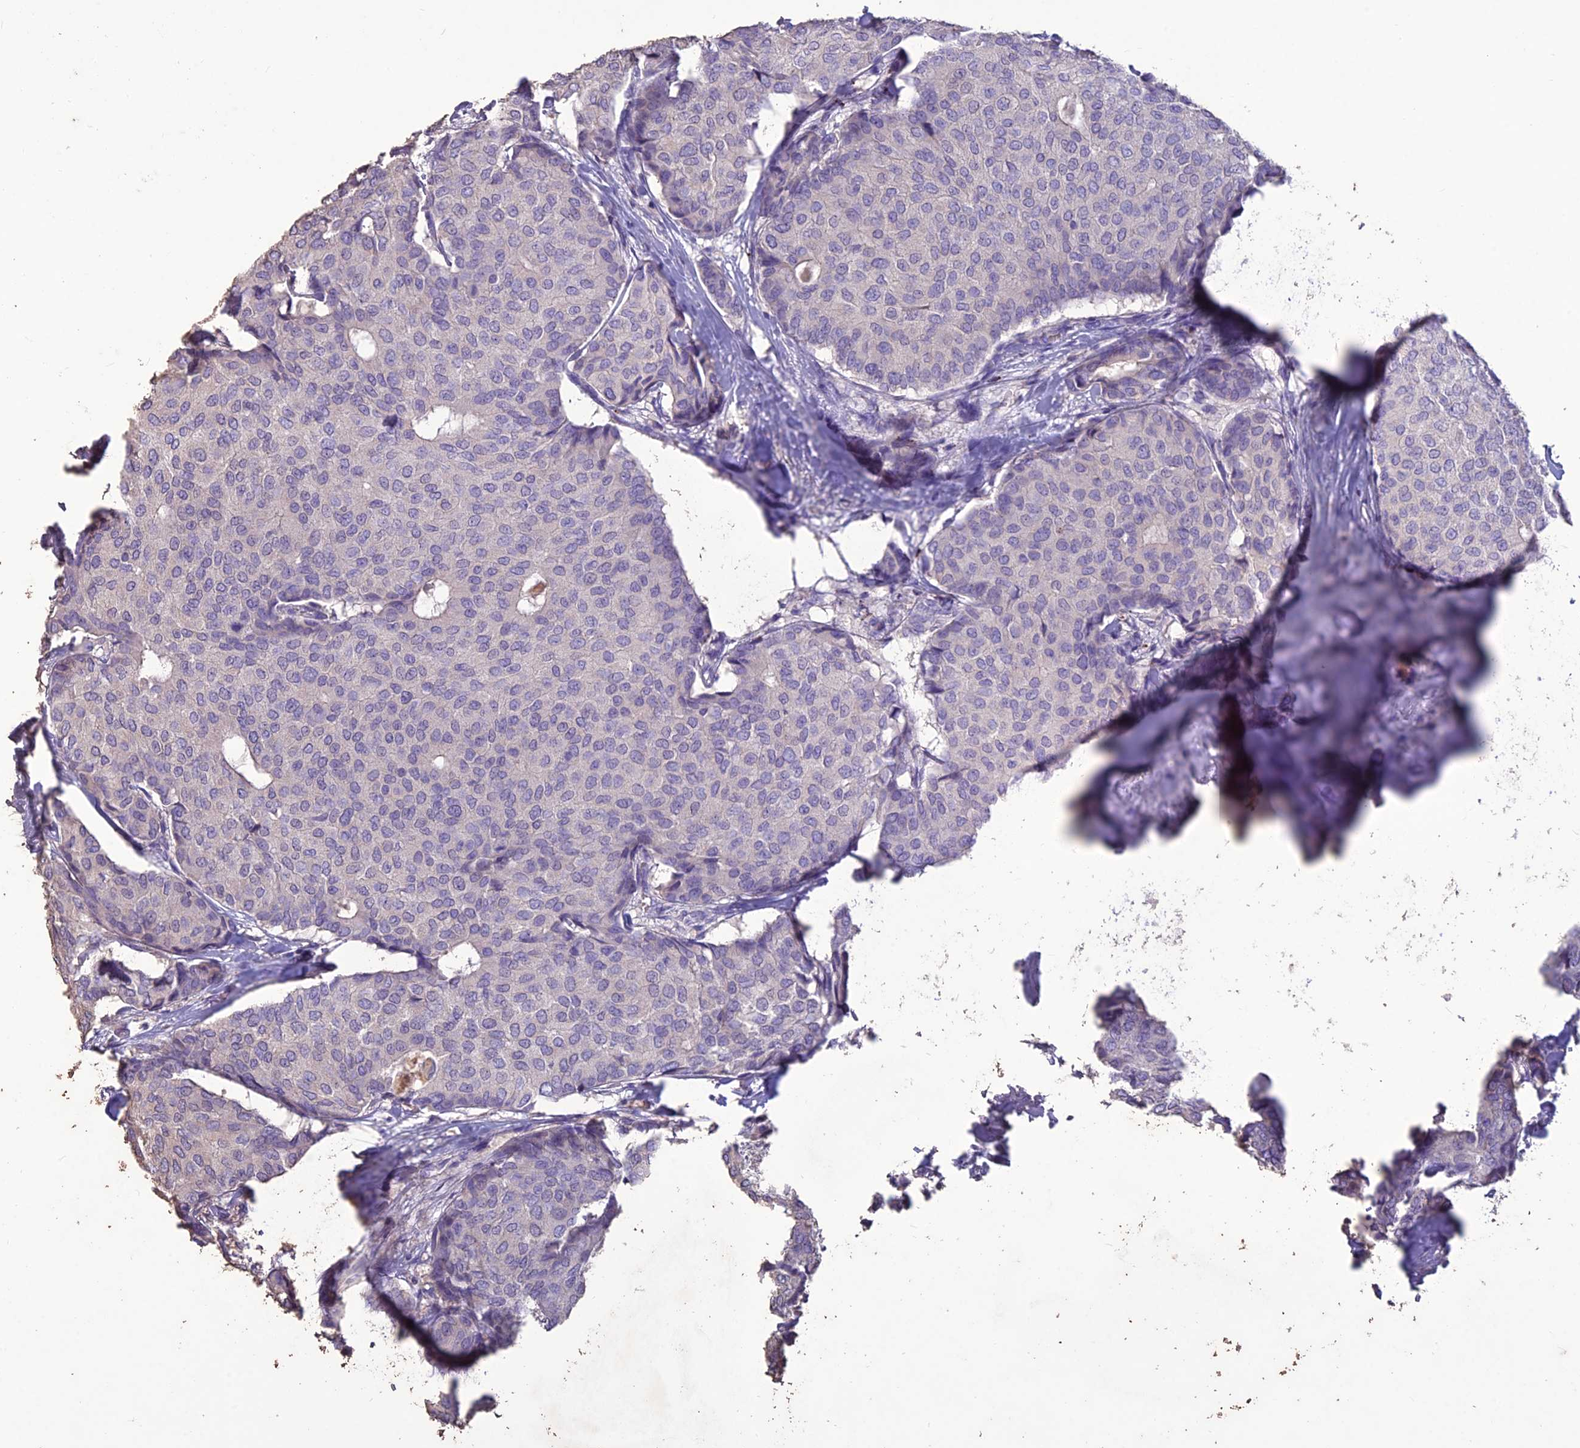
{"staining": {"intensity": "negative", "quantity": "none", "location": "none"}, "tissue": "breast cancer", "cell_type": "Tumor cells", "image_type": "cancer", "snomed": [{"axis": "morphology", "description": "Duct carcinoma"}, {"axis": "topography", "description": "Breast"}], "caption": "Tumor cells show no significant protein expression in breast cancer (intraductal carcinoma).", "gene": "IFT172", "patient": {"sex": "female", "age": 75}}